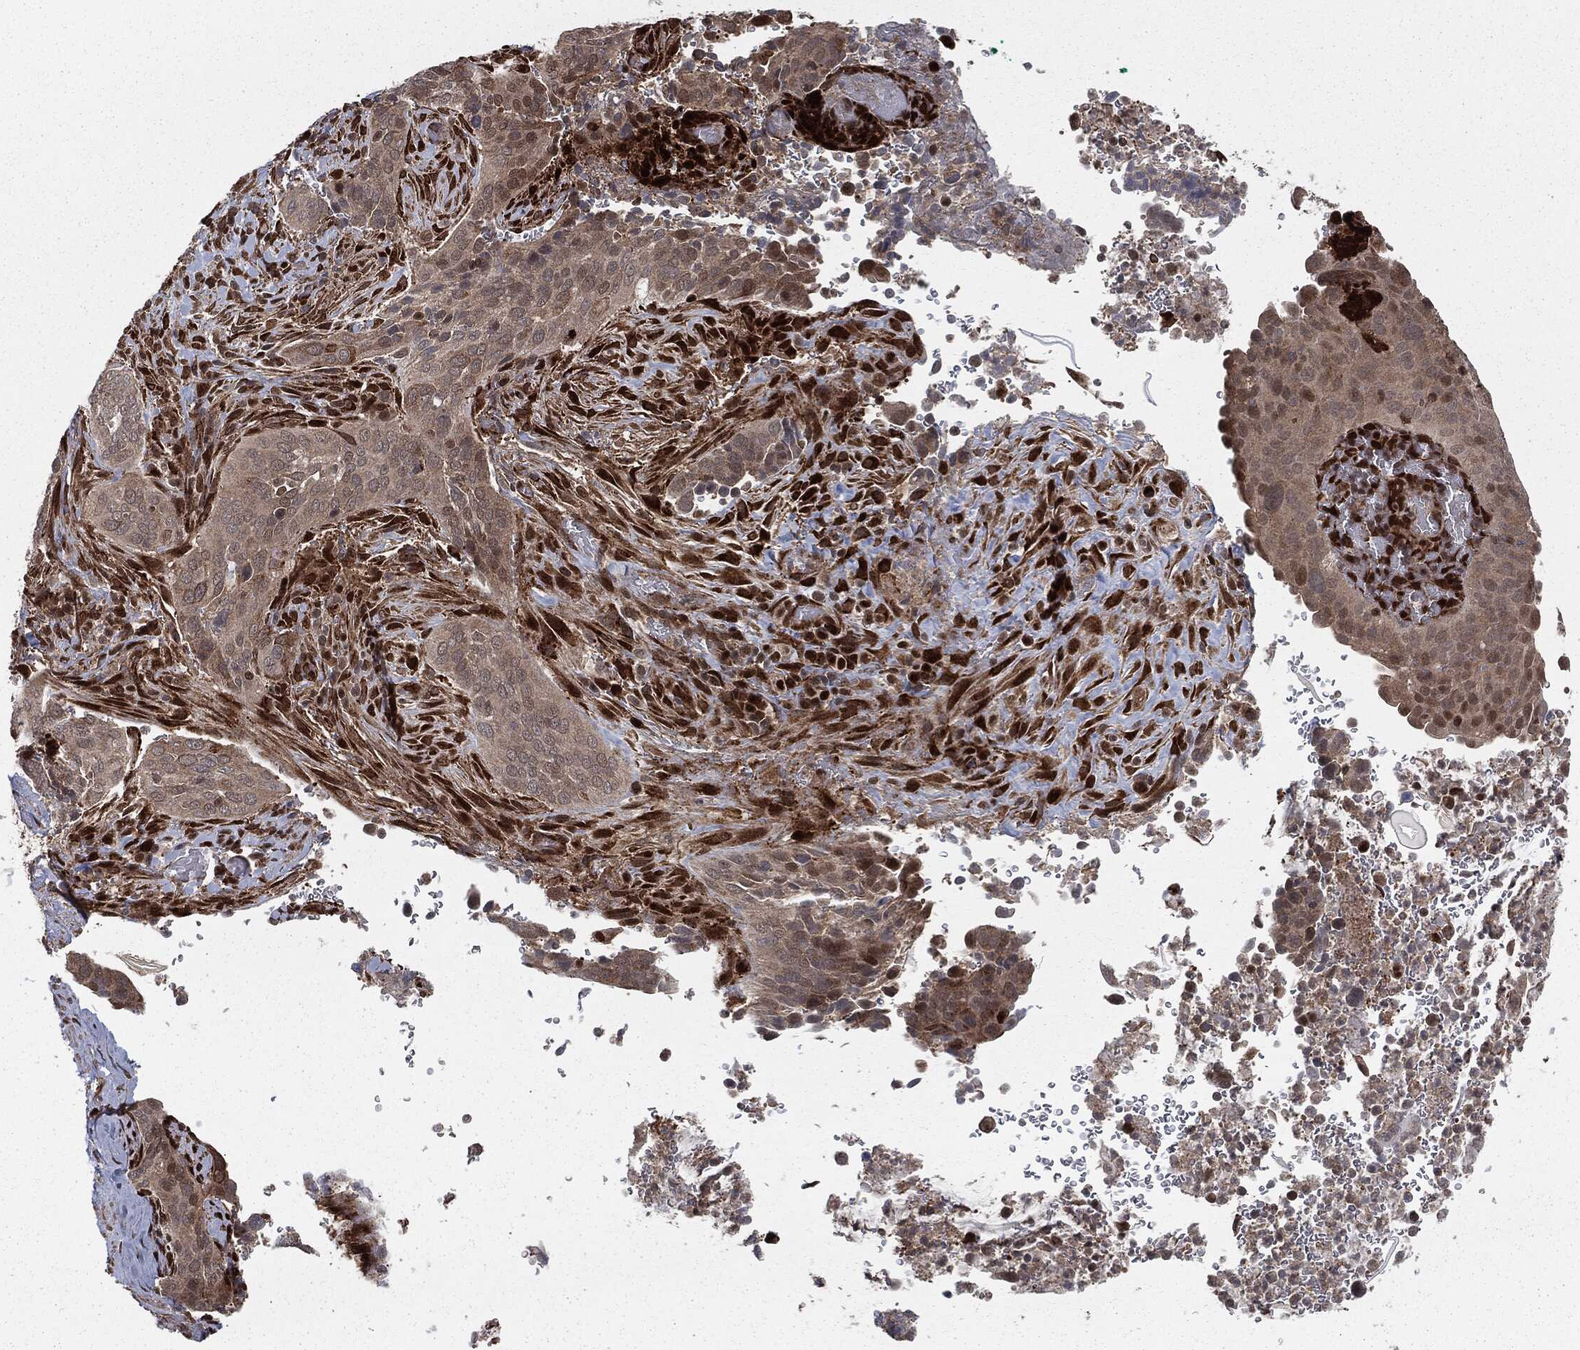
{"staining": {"intensity": "weak", "quantity": ">75%", "location": "cytoplasmic/membranous,nuclear"}, "tissue": "cervical cancer", "cell_type": "Tumor cells", "image_type": "cancer", "snomed": [{"axis": "morphology", "description": "Squamous cell carcinoma, NOS"}, {"axis": "topography", "description": "Cervix"}], "caption": "Cervical cancer stained for a protein (brown) reveals weak cytoplasmic/membranous and nuclear positive staining in approximately >75% of tumor cells.", "gene": "RANBP9", "patient": {"sex": "female", "age": 38}}